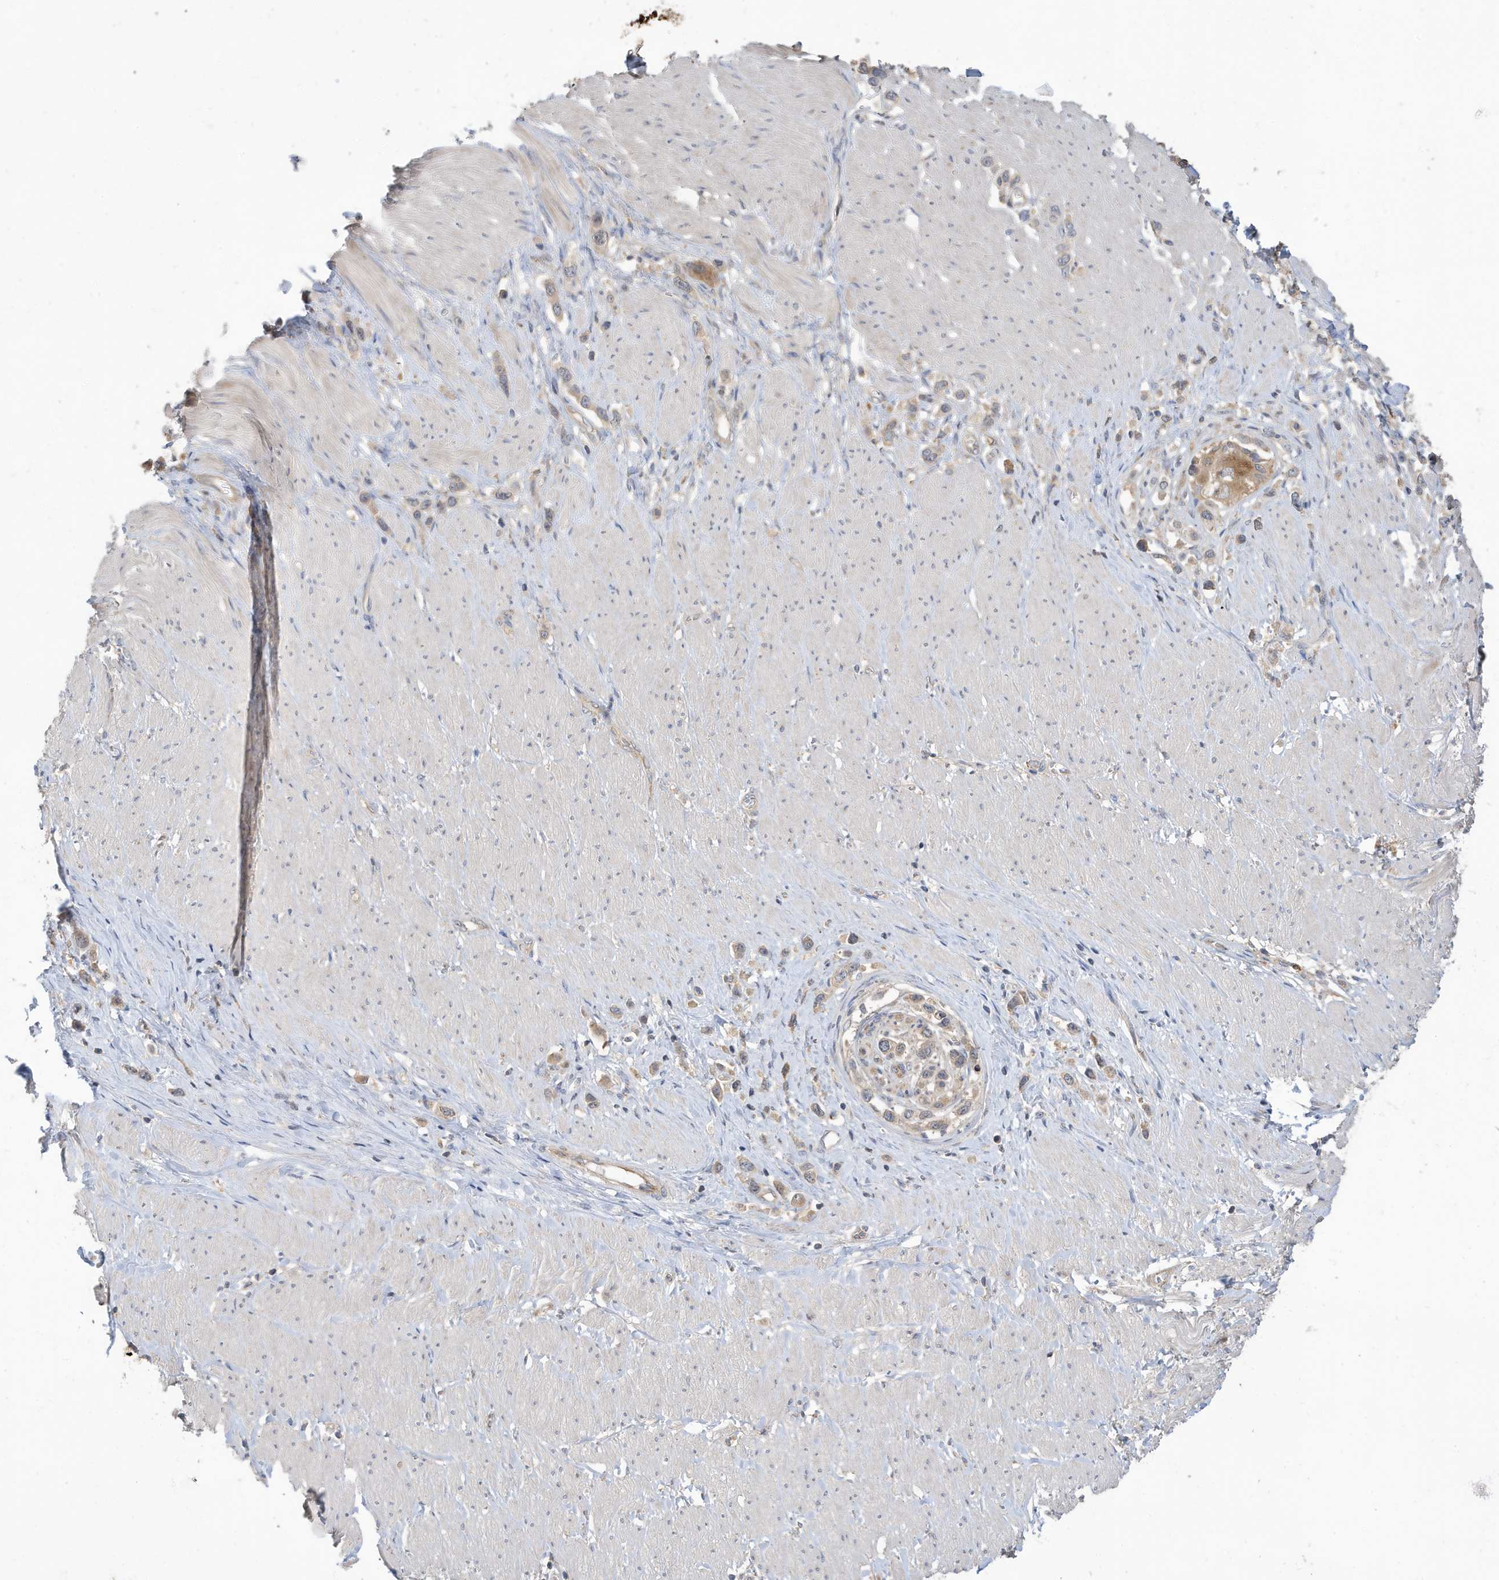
{"staining": {"intensity": "weak", "quantity": "25%-75%", "location": "cytoplasmic/membranous"}, "tissue": "stomach cancer", "cell_type": "Tumor cells", "image_type": "cancer", "snomed": [{"axis": "morphology", "description": "Normal tissue, NOS"}, {"axis": "morphology", "description": "Adenocarcinoma, NOS"}, {"axis": "topography", "description": "Stomach, upper"}, {"axis": "topography", "description": "Stomach"}], "caption": "IHC image of stomach cancer stained for a protein (brown), which exhibits low levels of weak cytoplasmic/membranous positivity in approximately 25%-75% of tumor cells.", "gene": "LAPTM4A", "patient": {"sex": "female", "age": 65}}